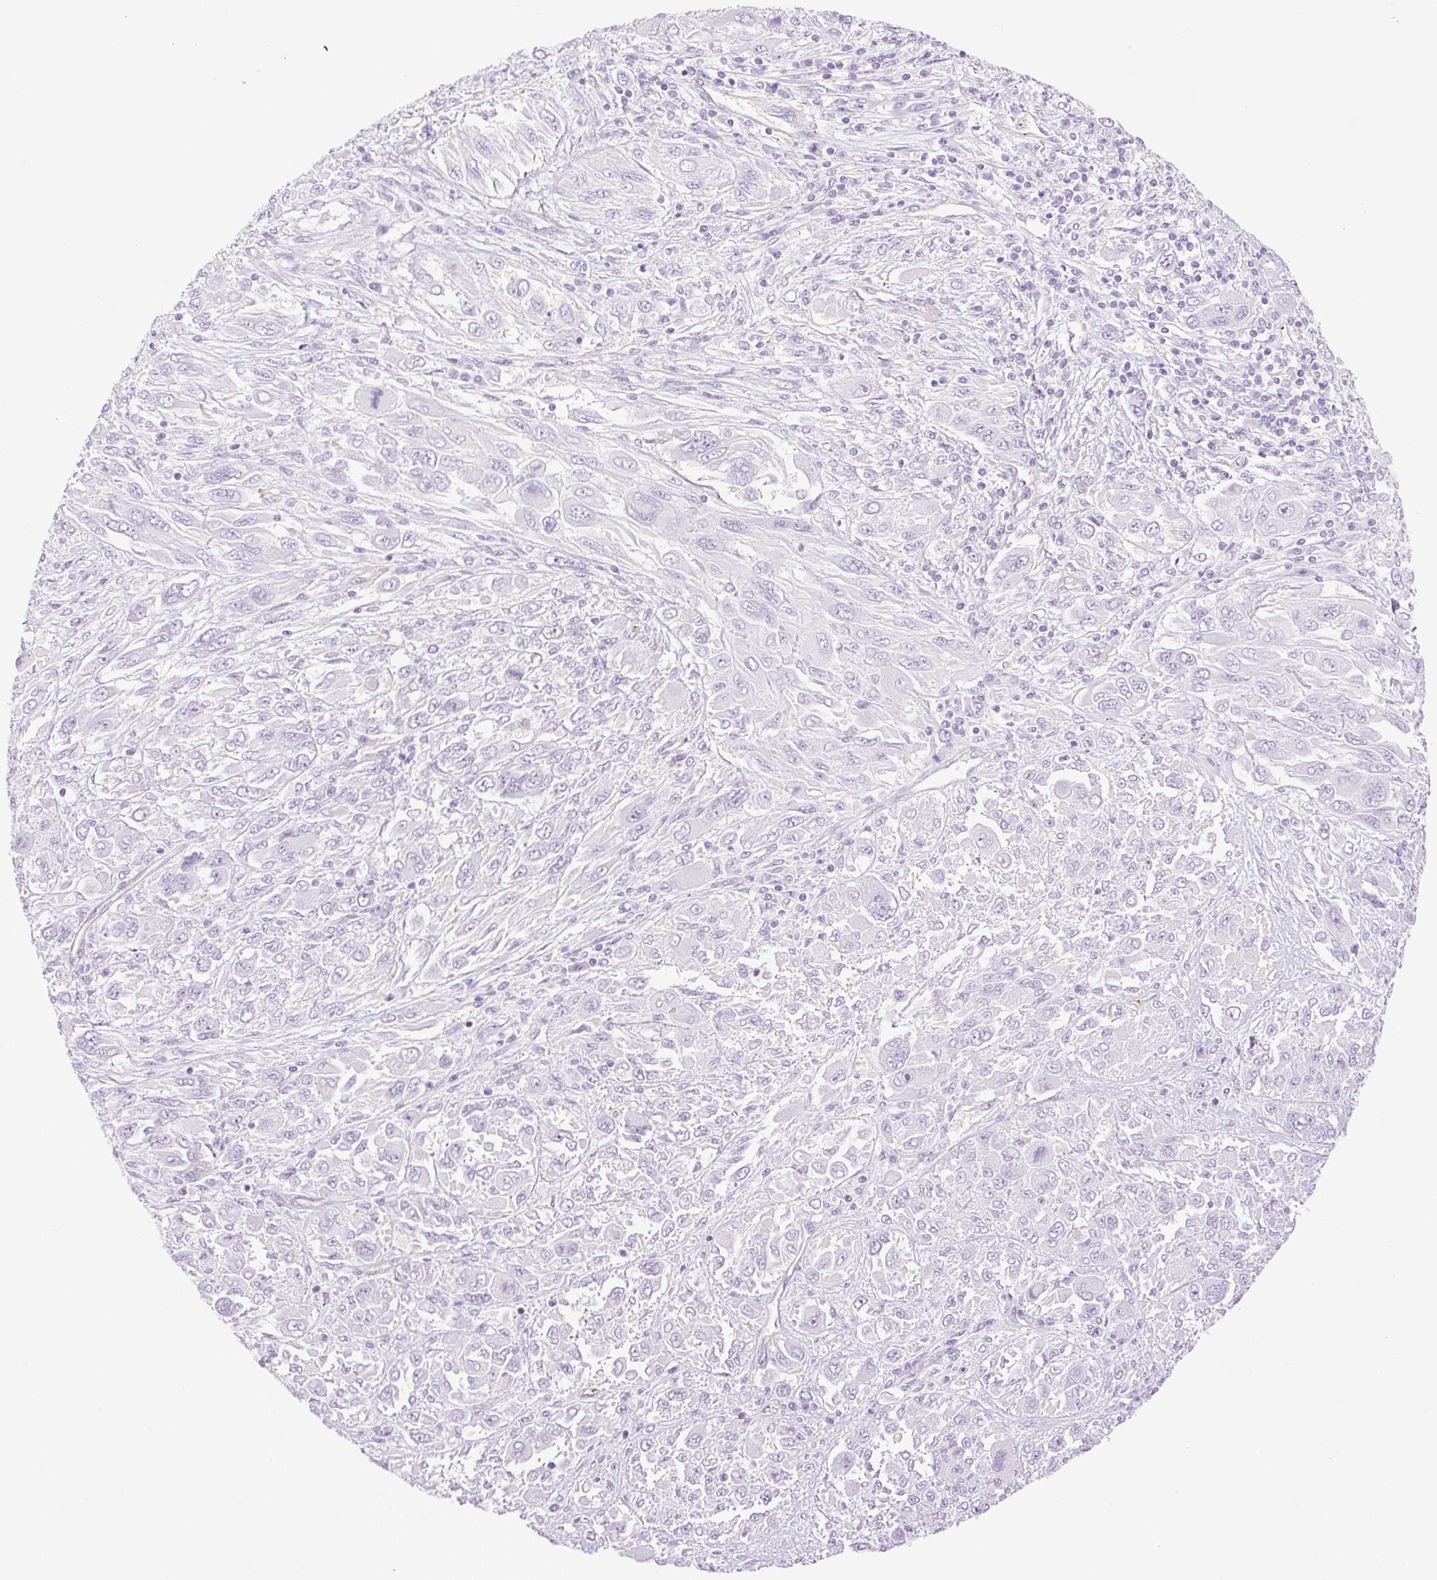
{"staining": {"intensity": "negative", "quantity": "none", "location": "none"}, "tissue": "melanoma", "cell_type": "Tumor cells", "image_type": "cancer", "snomed": [{"axis": "morphology", "description": "Malignant melanoma, NOS"}, {"axis": "topography", "description": "Skin"}], "caption": "Immunohistochemistry histopathology image of human melanoma stained for a protein (brown), which demonstrates no expression in tumor cells. The staining is performed using DAB (3,3'-diaminobenzidine) brown chromogen with nuclei counter-stained in using hematoxylin.", "gene": "EHD3", "patient": {"sex": "female", "age": 91}}